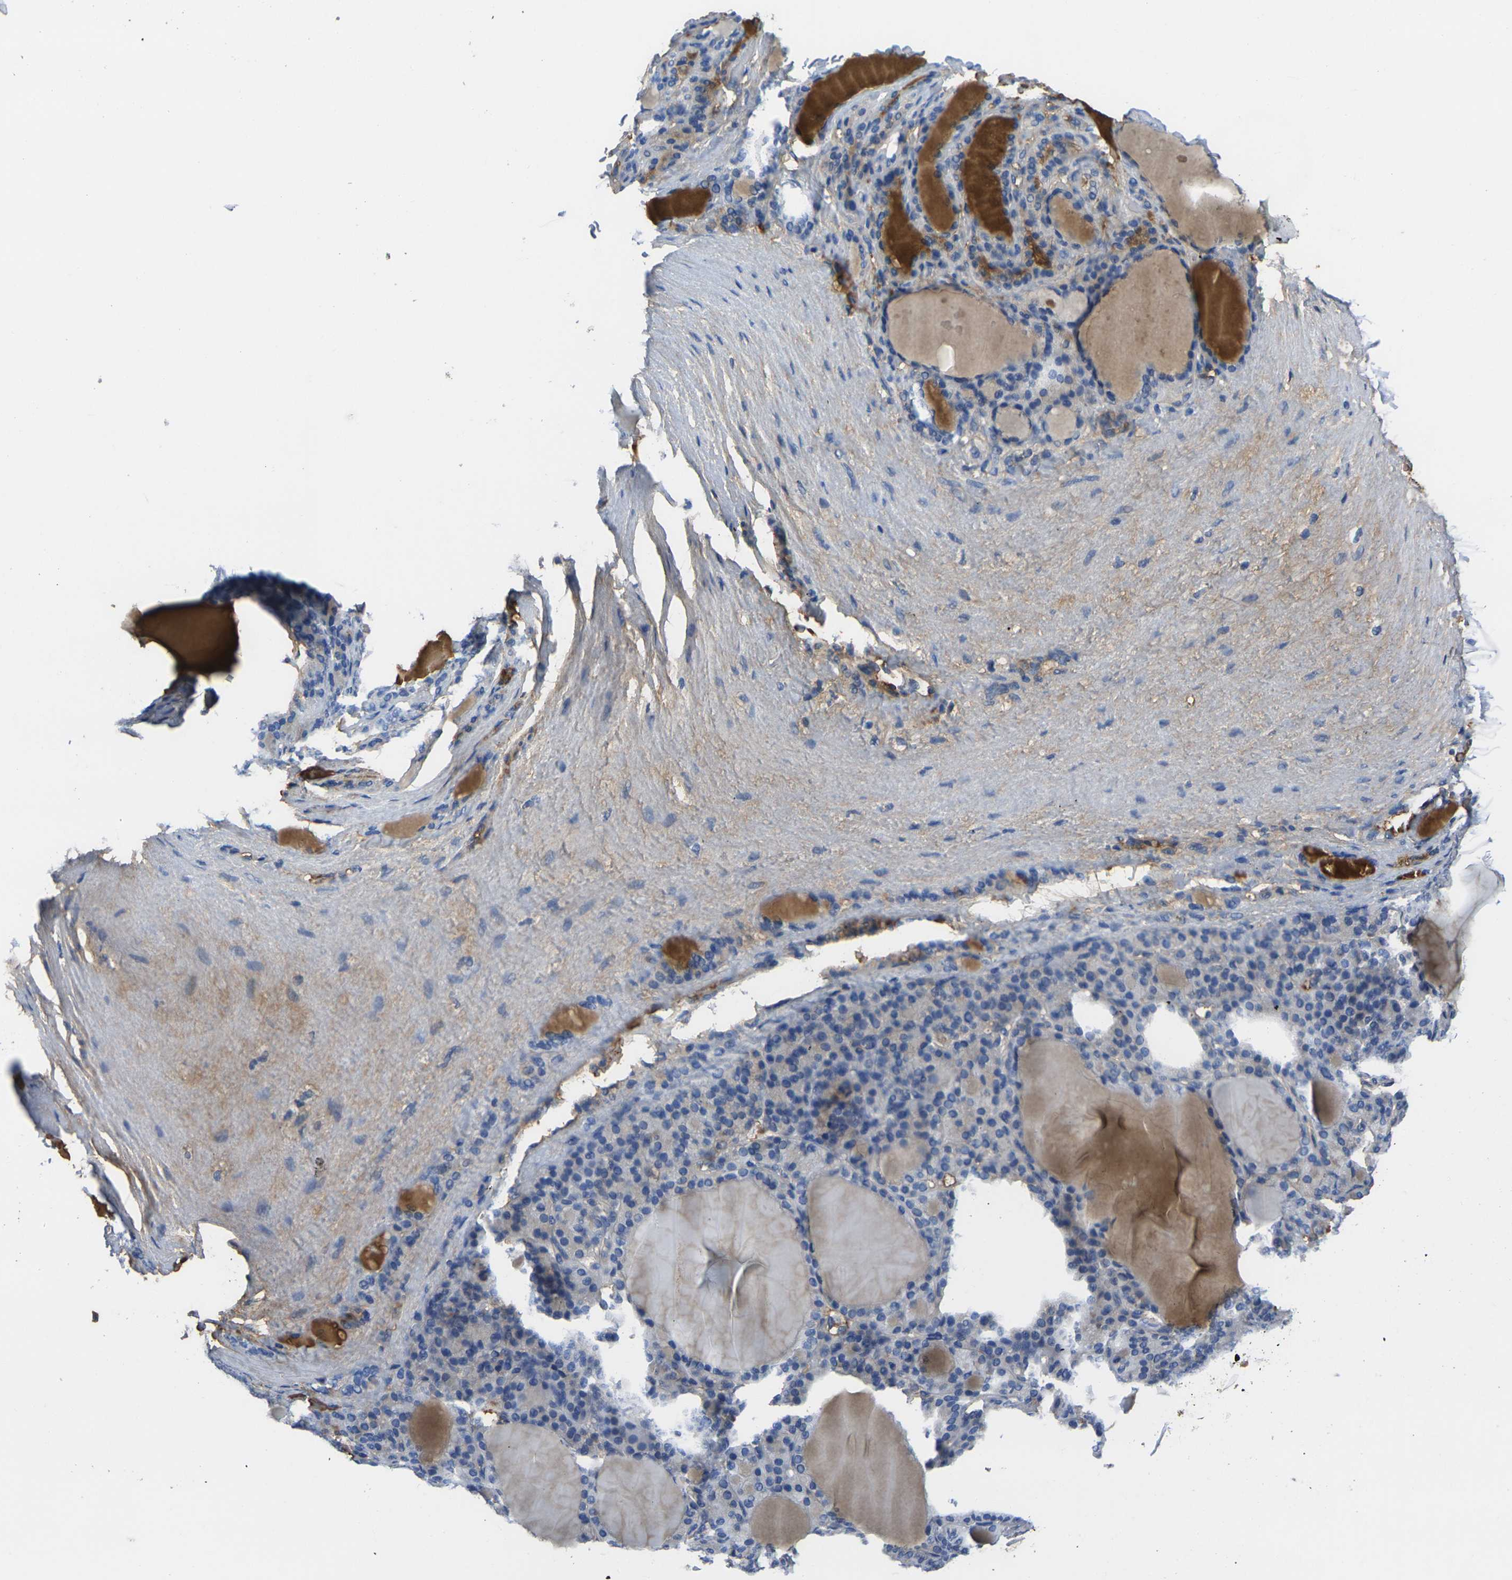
{"staining": {"intensity": "negative", "quantity": "none", "location": "none"}, "tissue": "thyroid gland", "cell_type": "Glandular cells", "image_type": "normal", "snomed": [{"axis": "morphology", "description": "Normal tissue, NOS"}, {"axis": "topography", "description": "Thyroid gland"}], "caption": "DAB immunohistochemical staining of normal thyroid gland demonstrates no significant expression in glandular cells.", "gene": "GREM2", "patient": {"sex": "female", "age": 28}}